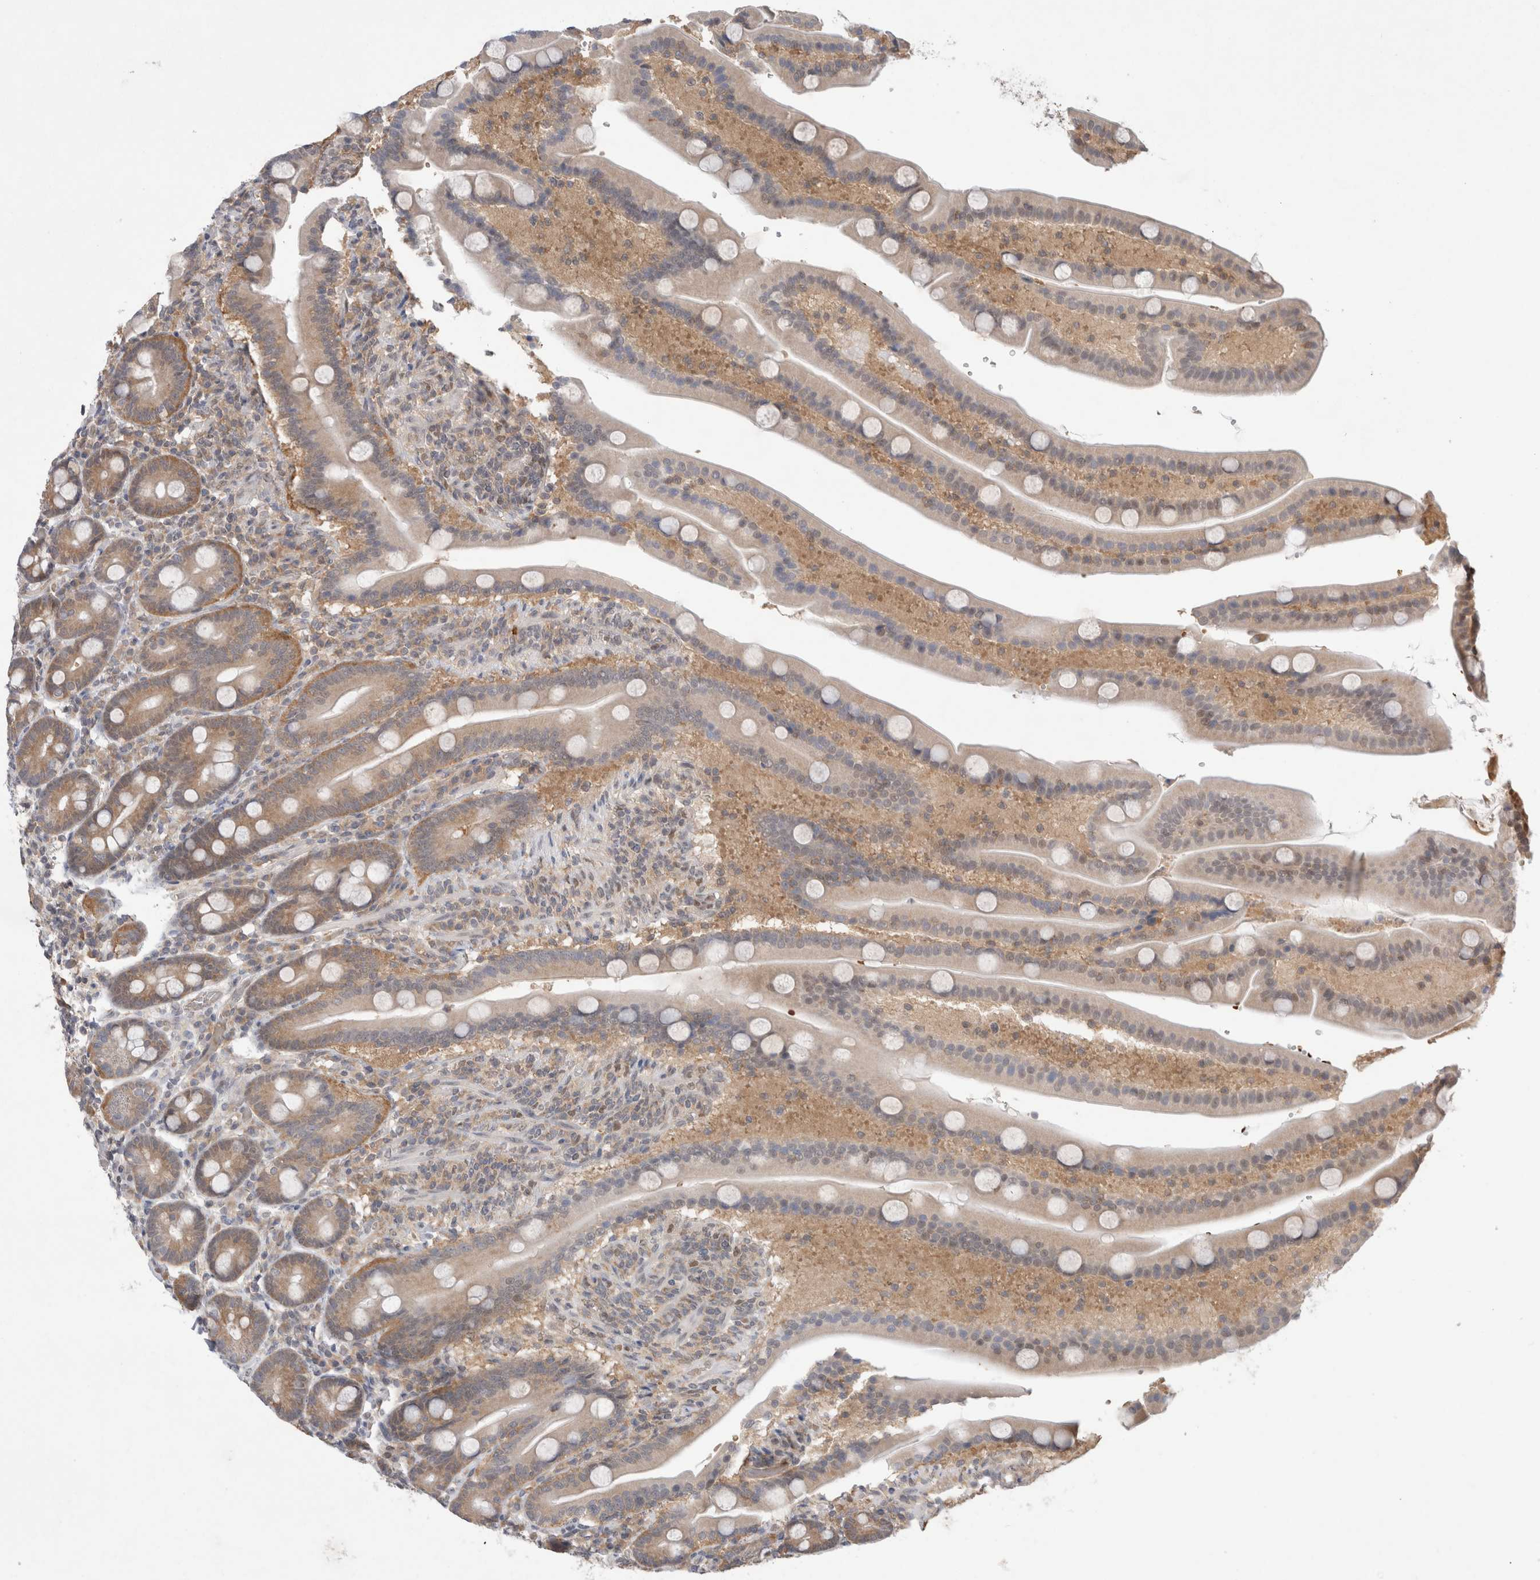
{"staining": {"intensity": "moderate", "quantity": ">75%", "location": "cytoplasmic/membranous"}, "tissue": "duodenum", "cell_type": "Glandular cells", "image_type": "normal", "snomed": [{"axis": "morphology", "description": "Normal tissue, NOS"}, {"axis": "topography", "description": "Duodenum"}], "caption": "About >75% of glandular cells in normal duodenum show moderate cytoplasmic/membranous protein positivity as visualized by brown immunohistochemical staining.", "gene": "EIF3E", "patient": {"sex": "male", "age": 54}}